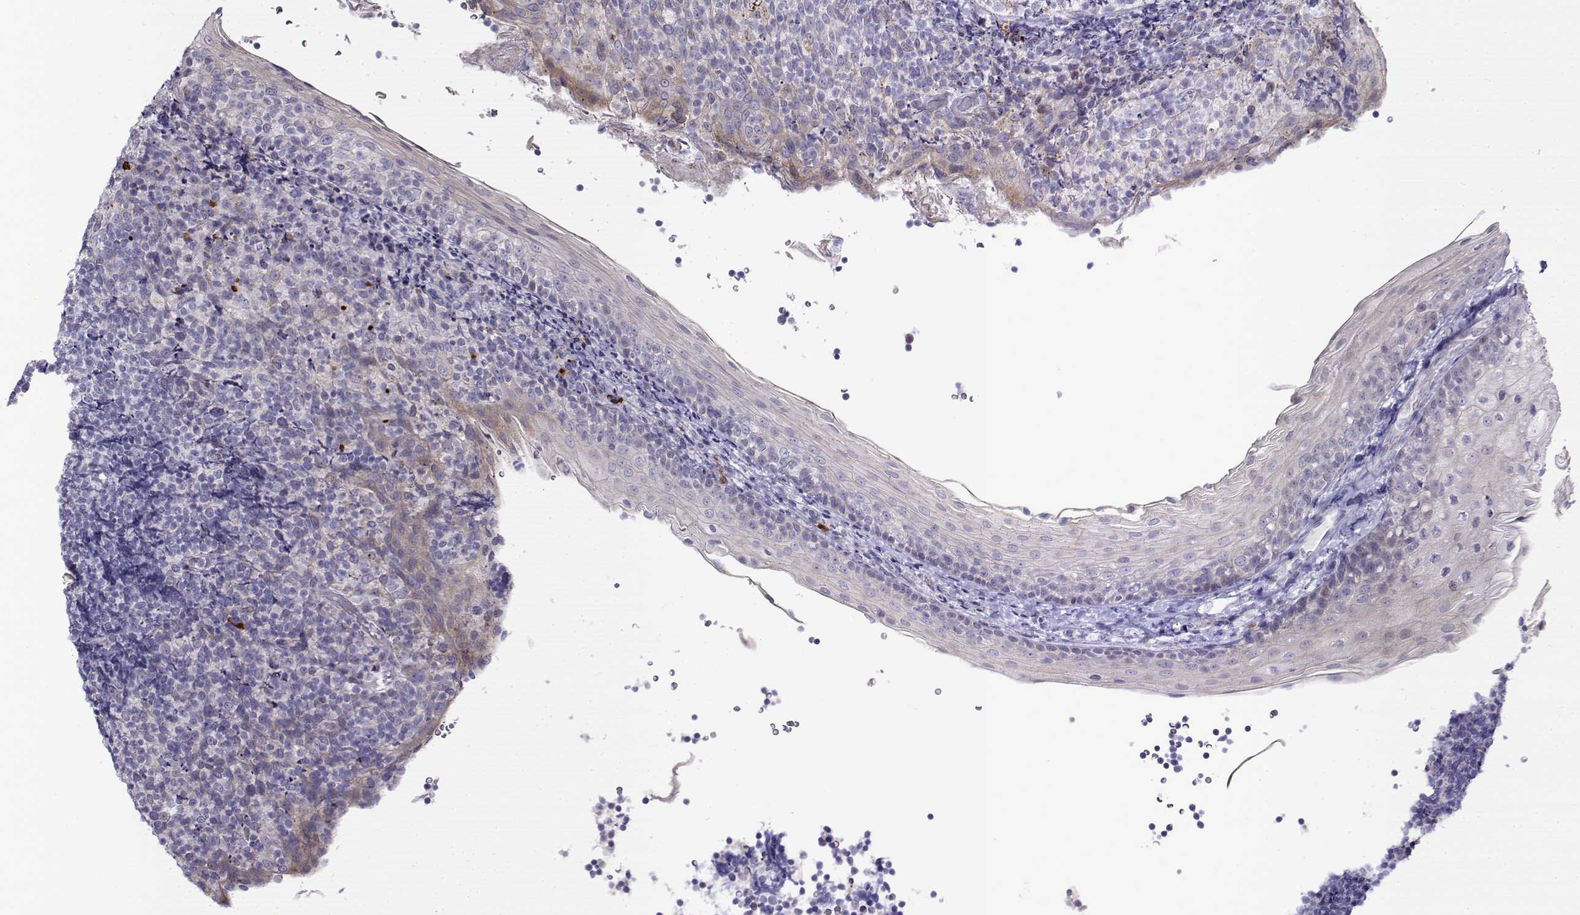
{"staining": {"intensity": "negative", "quantity": "none", "location": "none"}, "tissue": "tonsil", "cell_type": "Germinal center cells", "image_type": "normal", "snomed": [{"axis": "morphology", "description": "Normal tissue, NOS"}, {"axis": "topography", "description": "Tonsil"}], "caption": "A high-resolution micrograph shows immunohistochemistry (IHC) staining of normal tonsil, which shows no significant expression in germinal center cells.", "gene": "NOS1AP", "patient": {"sex": "female", "age": 10}}